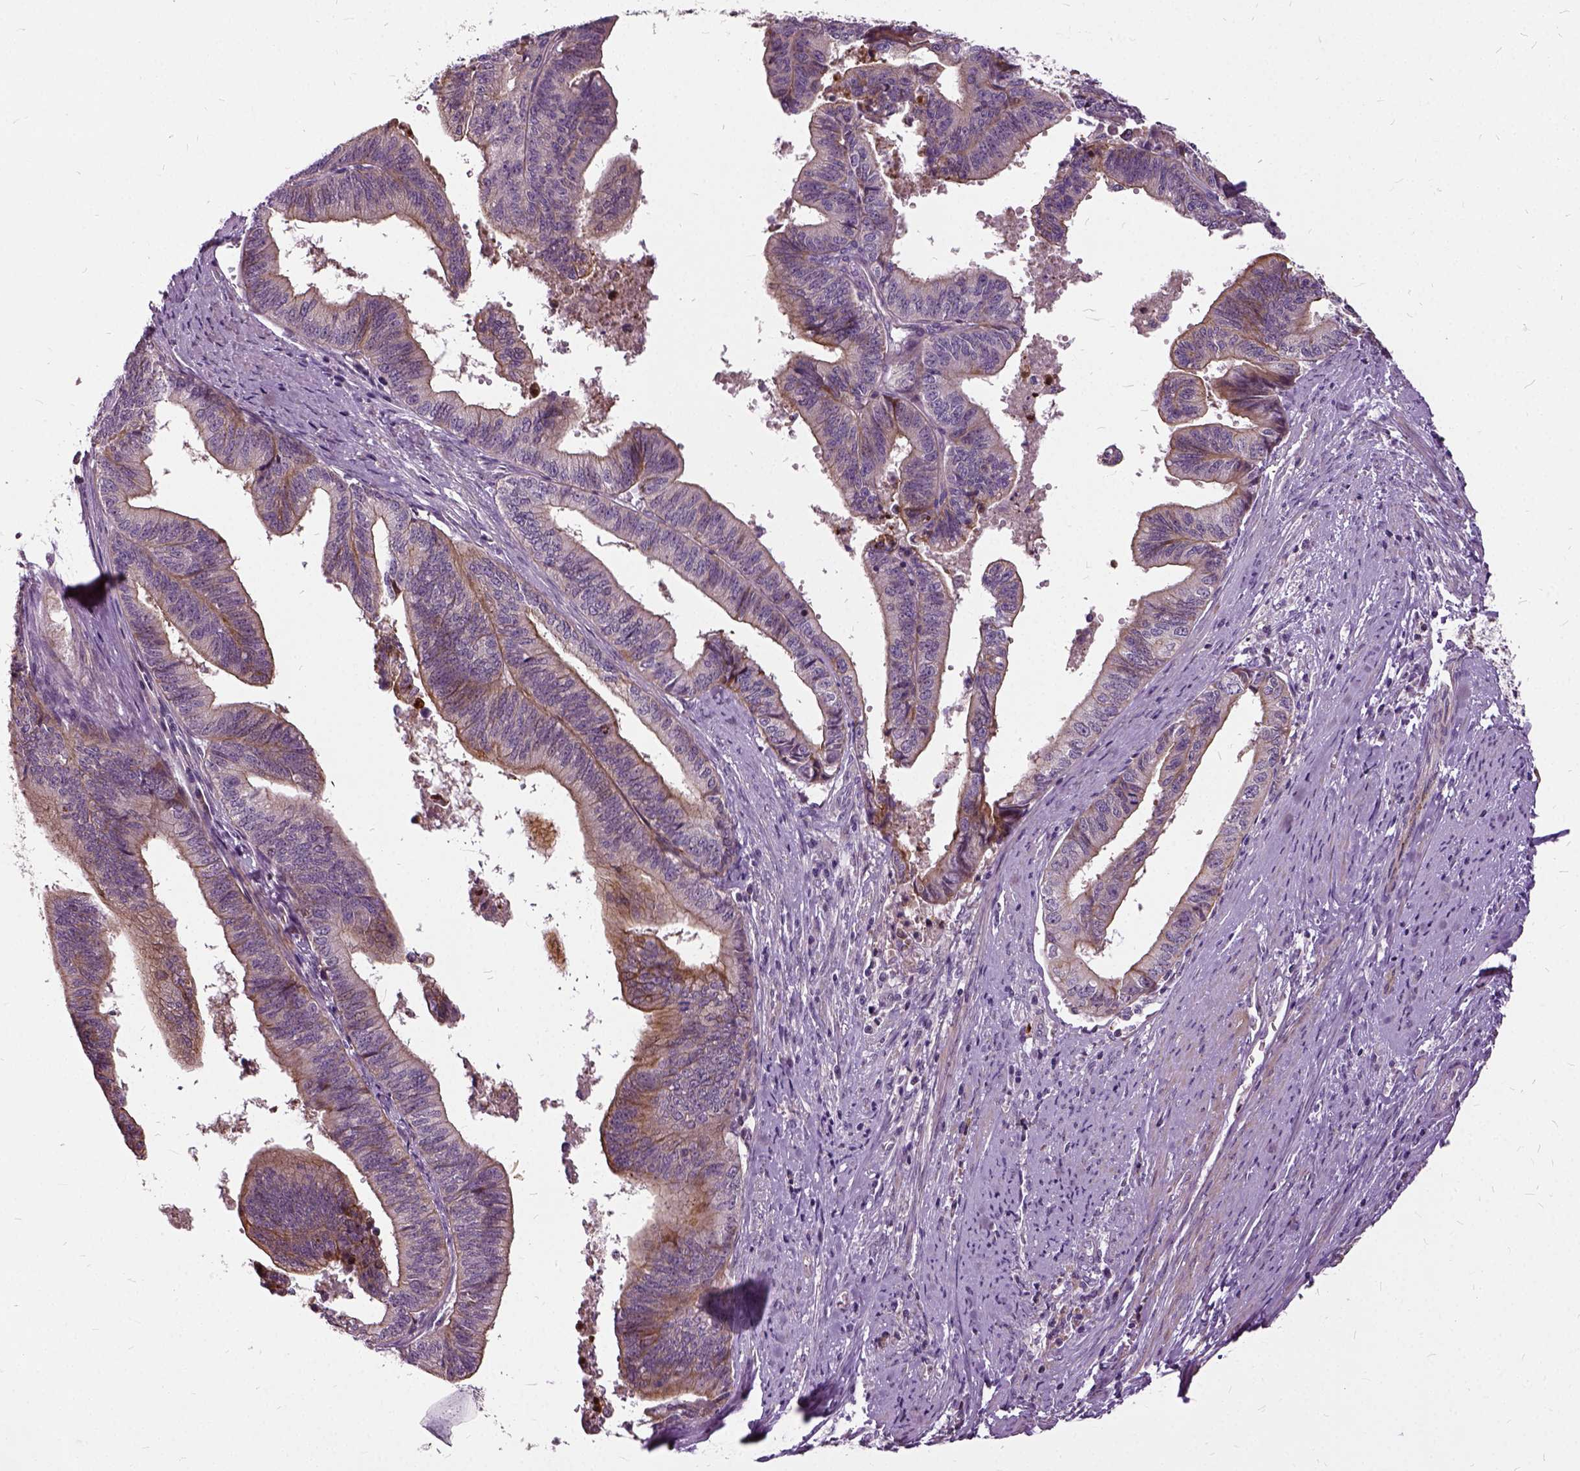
{"staining": {"intensity": "moderate", "quantity": "25%-75%", "location": "cytoplasmic/membranous"}, "tissue": "endometrial cancer", "cell_type": "Tumor cells", "image_type": "cancer", "snomed": [{"axis": "morphology", "description": "Adenocarcinoma, NOS"}, {"axis": "topography", "description": "Endometrium"}], "caption": "The histopathology image demonstrates a brown stain indicating the presence of a protein in the cytoplasmic/membranous of tumor cells in endometrial cancer (adenocarcinoma). (DAB (3,3'-diaminobenzidine) IHC, brown staining for protein, blue staining for nuclei).", "gene": "ILRUN", "patient": {"sex": "female", "age": 65}}